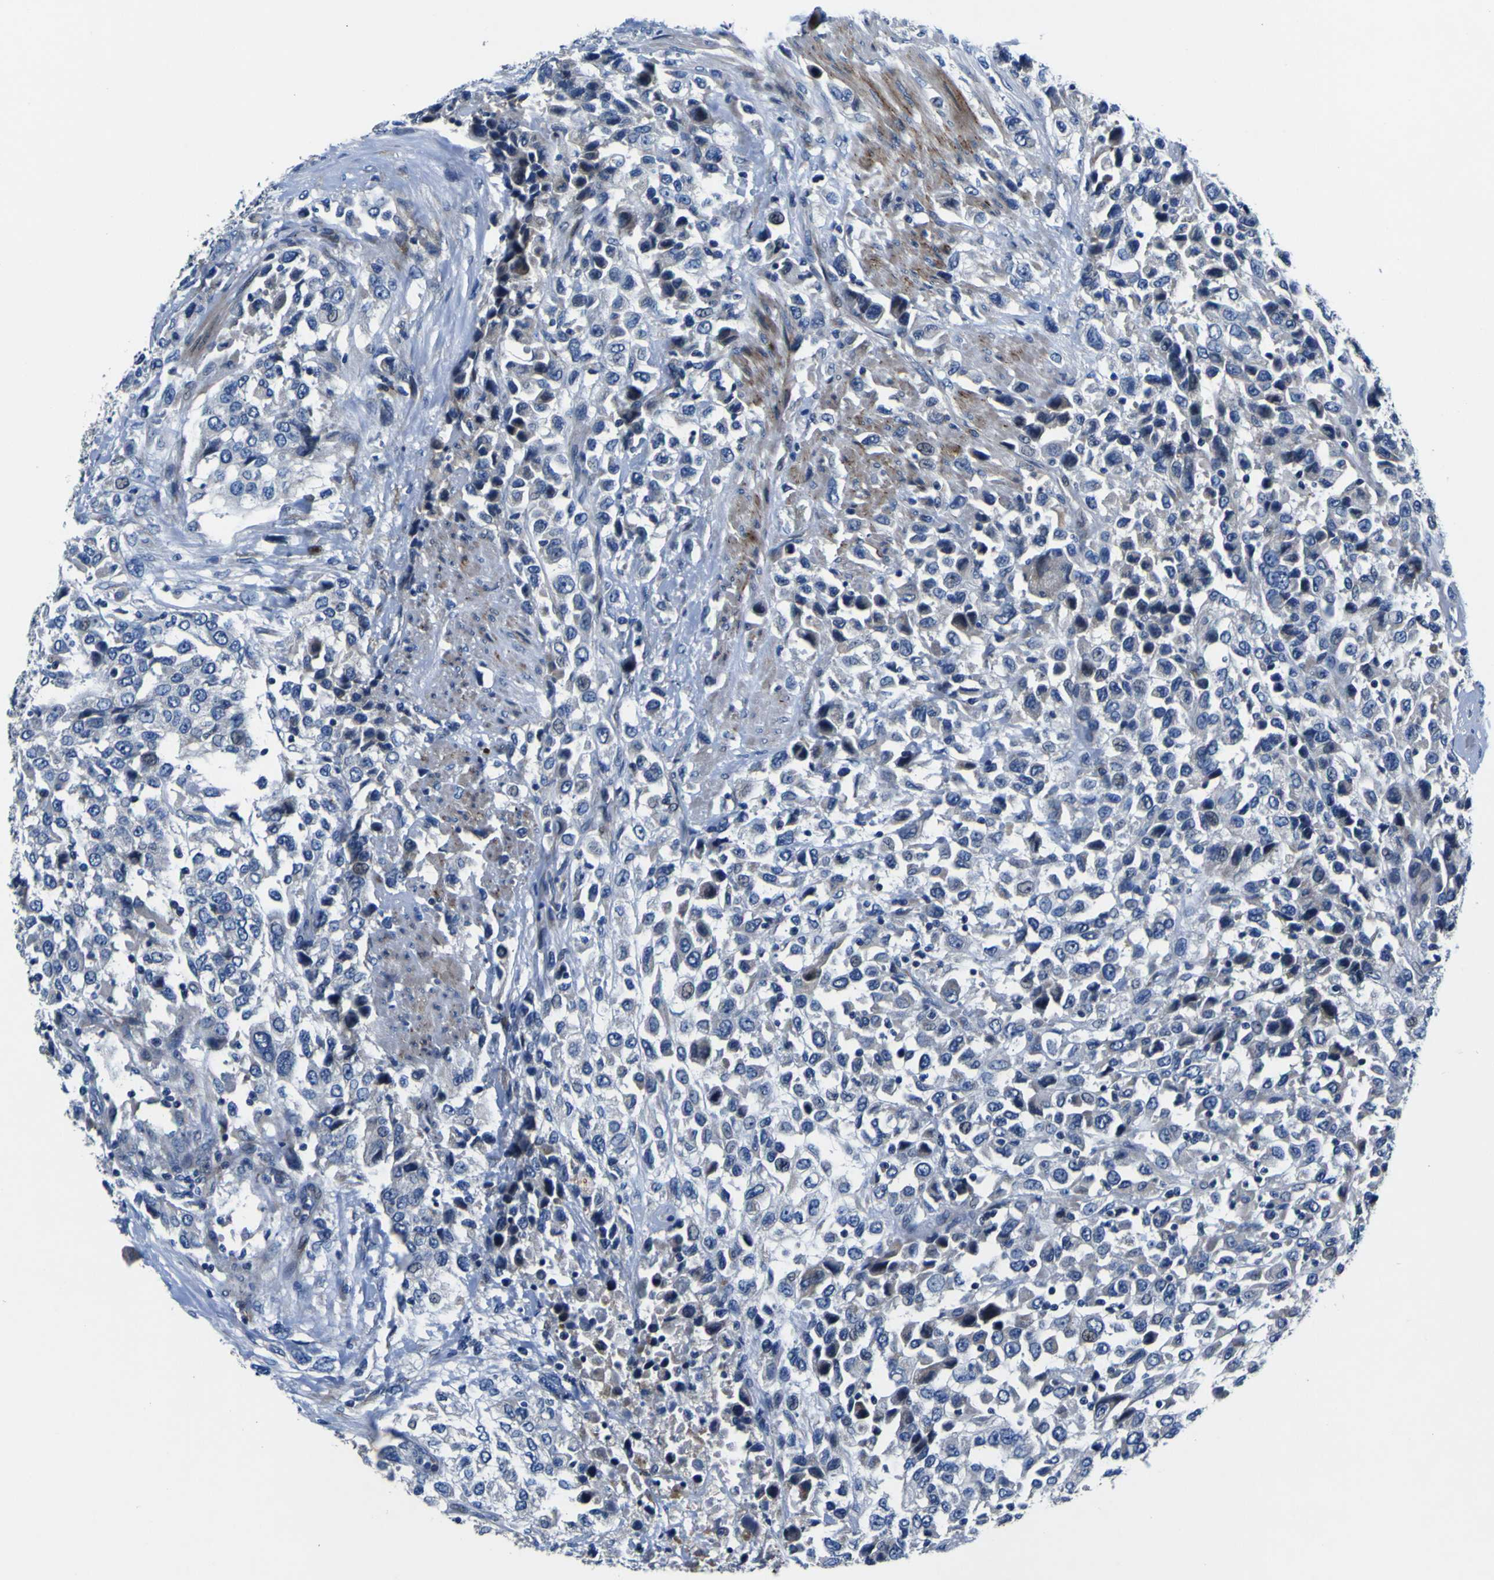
{"staining": {"intensity": "weak", "quantity": "<25%", "location": "cytoplasmic/membranous"}, "tissue": "urothelial cancer", "cell_type": "Tumor cells", "image_type": "cancer", "snomed": [{"axis": "morphology", "description": "Urothelial carcinoma, High grade"}, {"axis": "topography", "description": "Urinary bladder"}], "caption": "Micrograph shows no significant protein positivity in tumor cells of urothelial carcinoma (high-grade).", "gene": "AGAP3", "patient": {"sex": "female", "age": 80}}